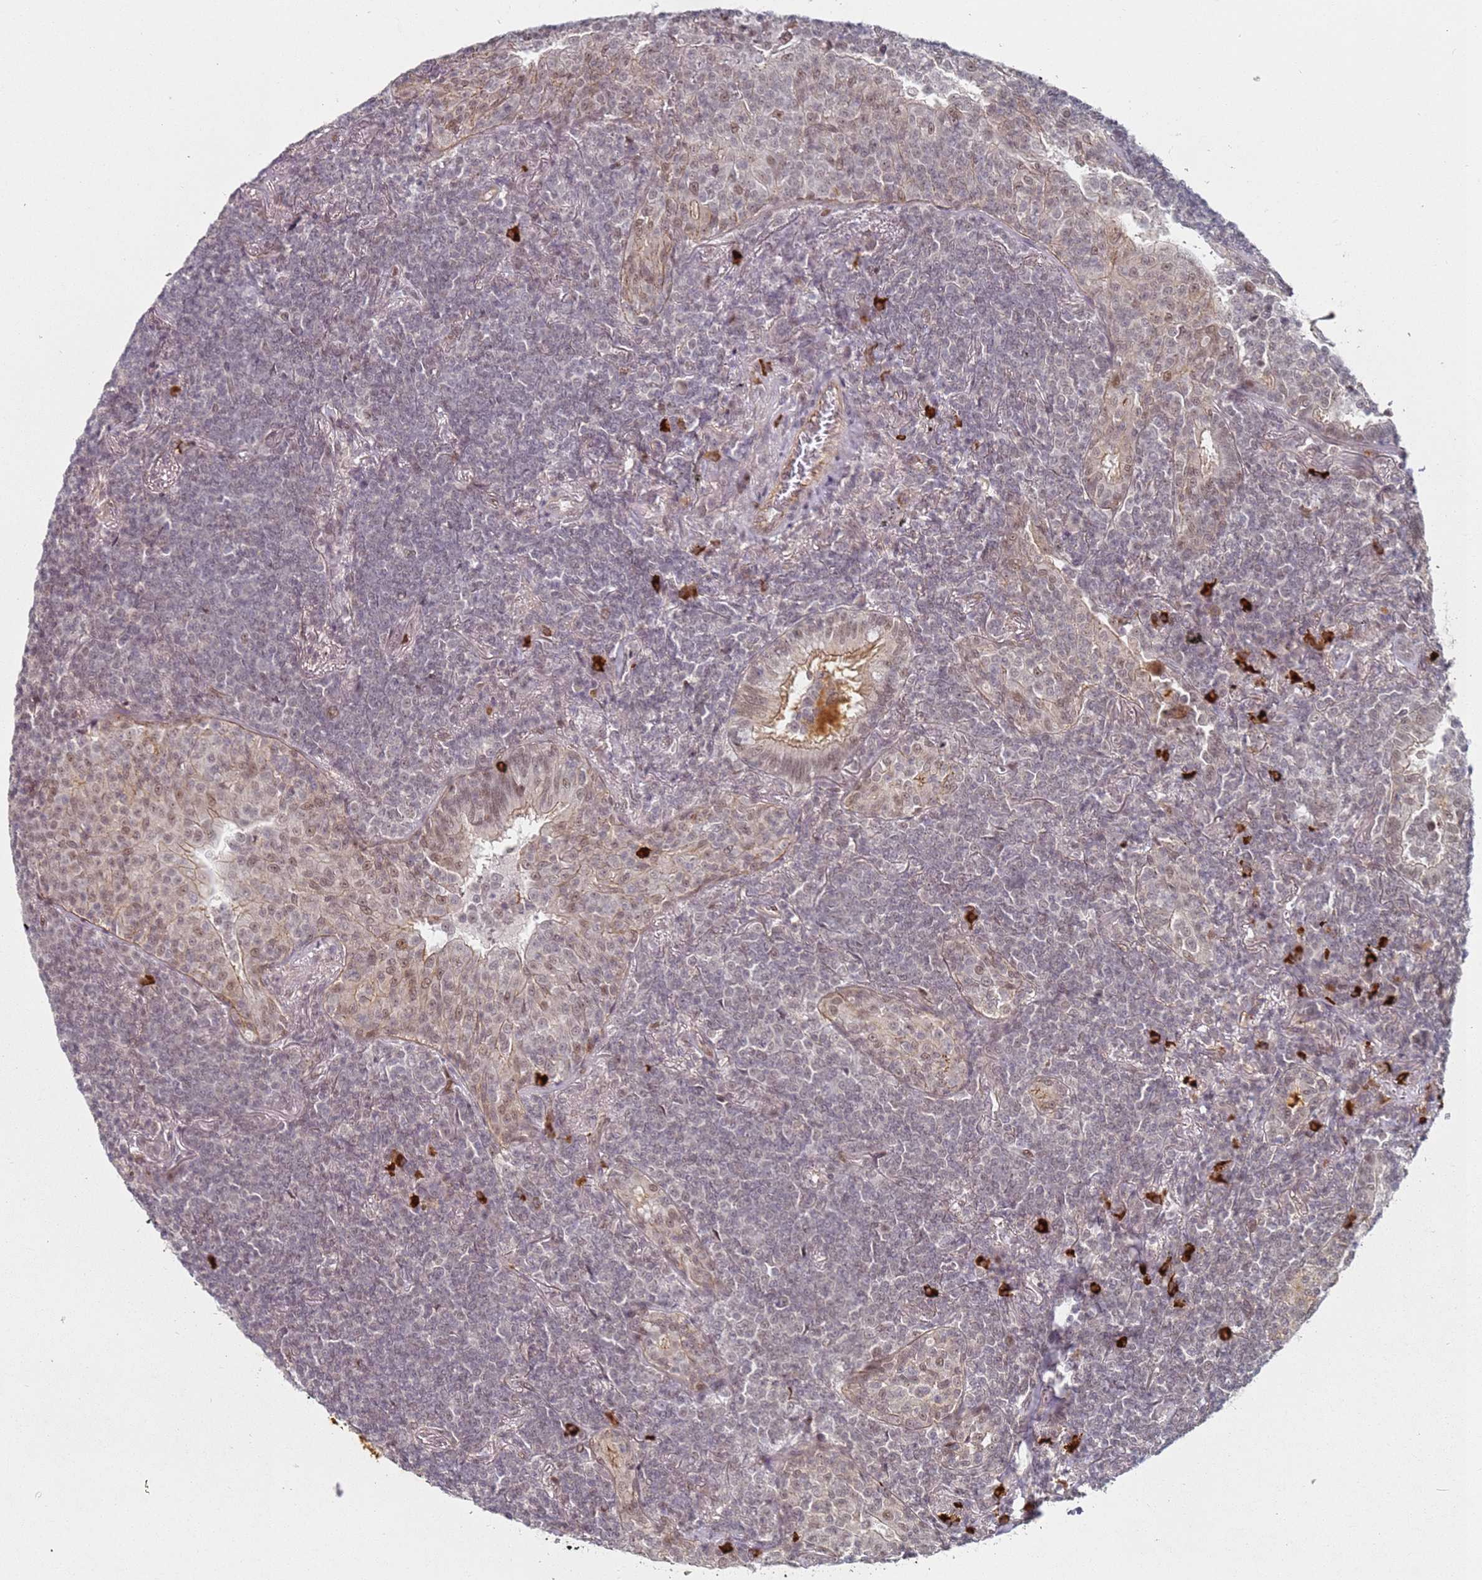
{"staining": {"intensity": "weak", "quantity": "25%-75%", "location": "nuclear"}, "tissue": "lymphoma", "cell_type": "Tumor cells", "image_type": "cancer", "snomed": [{"axis": "morphology", "description": "Malignant lymphoma, non-Hodgkin's type, Low grade"}, {"axis": "topography", "description": "Lung"}], "caption": "There is low levels of weak nuclear staining in tumor cells of low-grade malignant lymphoma, non-Hodgkin's type, as demonstrated by immunohistochemical staining (brown color).", "gene": "ATF6B", "patient": {"sex": "female", "age": 71}}